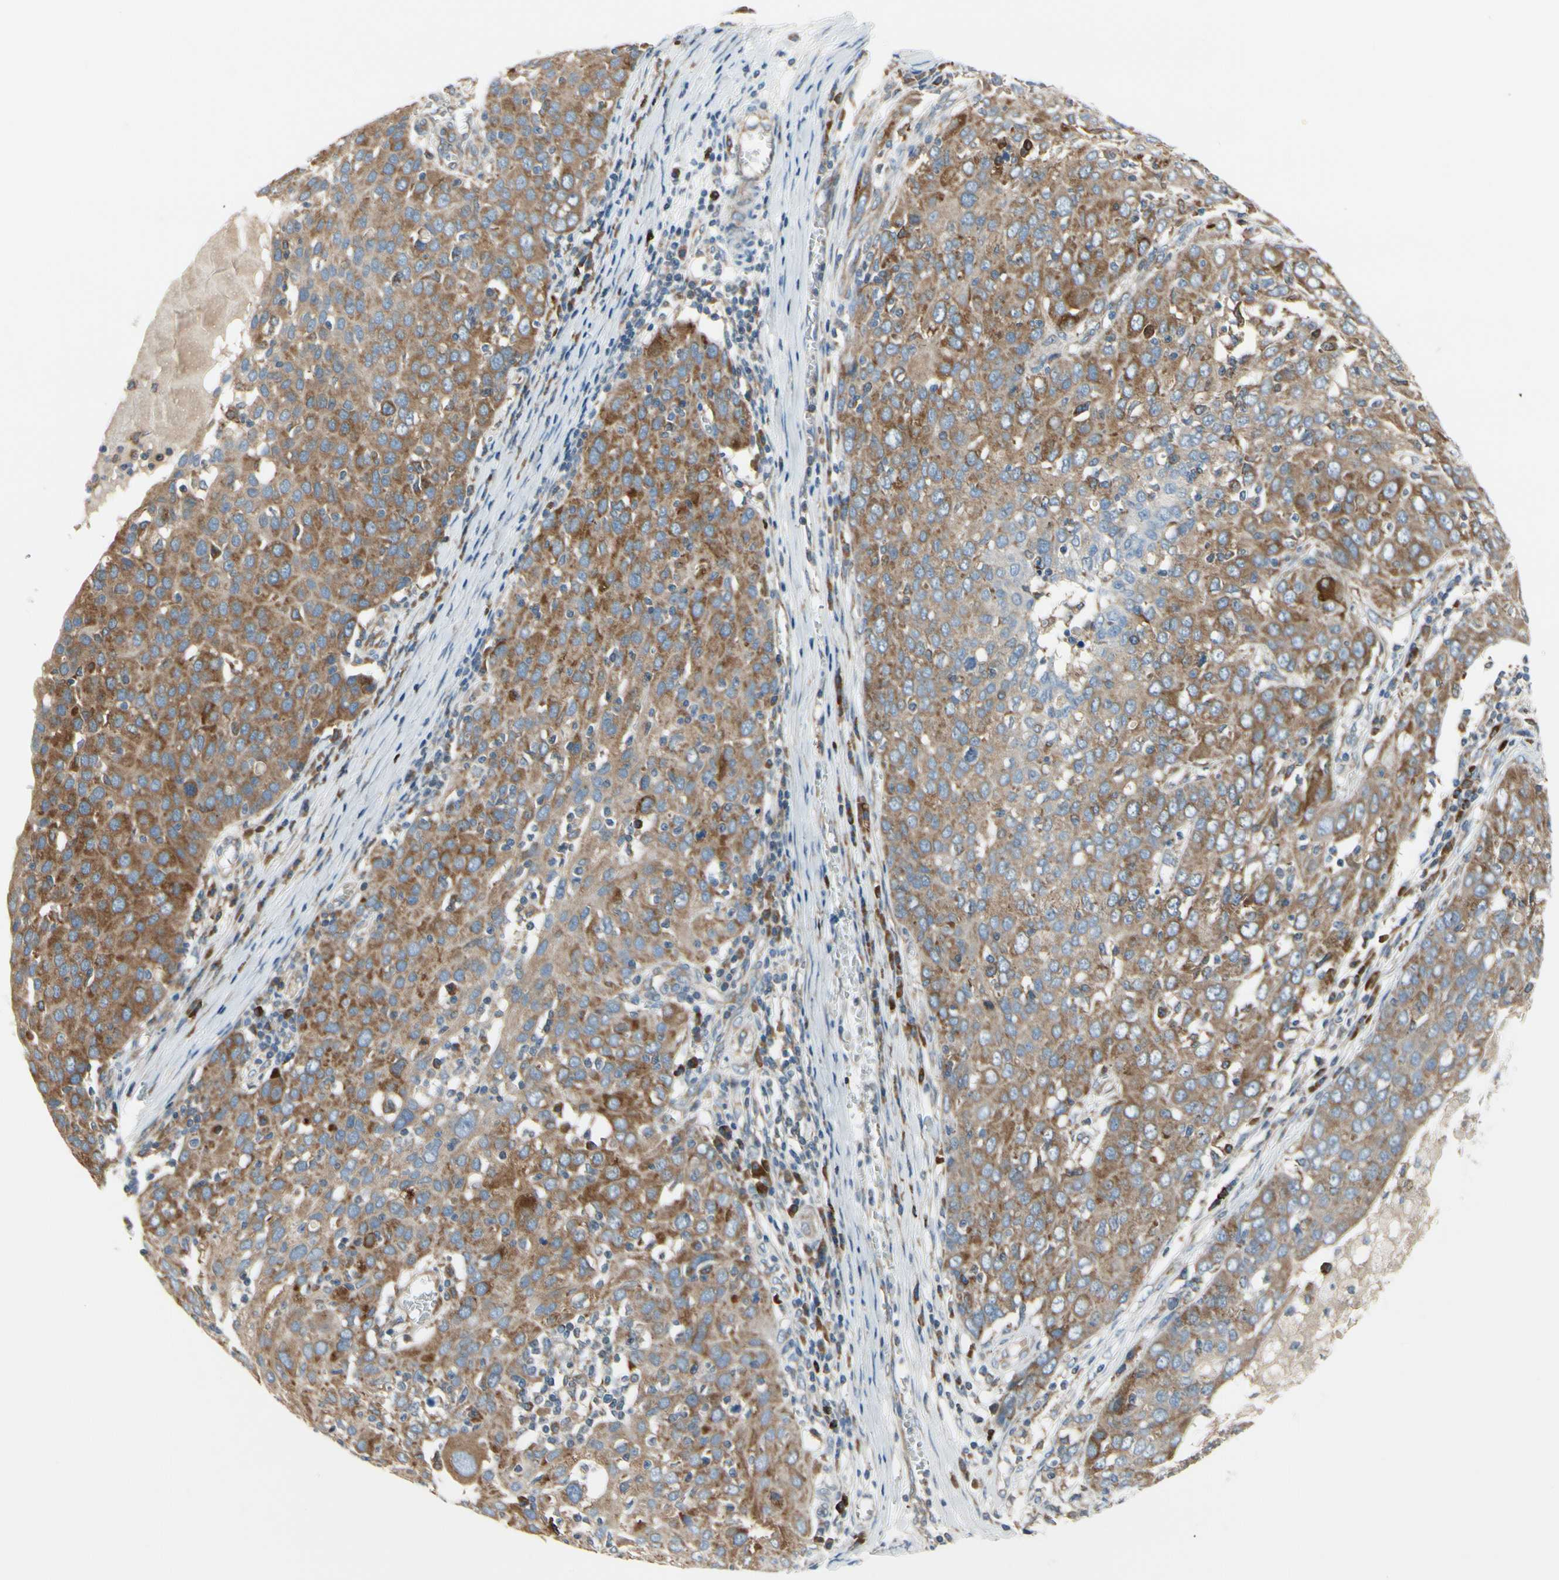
{"staining": {"intensity": "moderate", "quantity": ">75%", "location": "cytoplasmic/membranous"}, "tissue": "ovarian cancer", "cell_type": "Tumor cells", "image_type": "cancer", "snomed": [{"axis": "morphology", "description": "Carcinoma, endometroid"}, {"axis": "topography", "description": "Ovary"}], "caption": "A high-resolution photomicrograph shows IHC staining of ovarian cancer (endometroid carcinoma), which reveals moderate cytoplasmic/membranous expression in approximately >75% of tumor cells. (DAB IHC, brown staining for protein, blue staining for nuclei).", "gene": "CLCC1", "patient": {"sex": "female", "age": 50}}